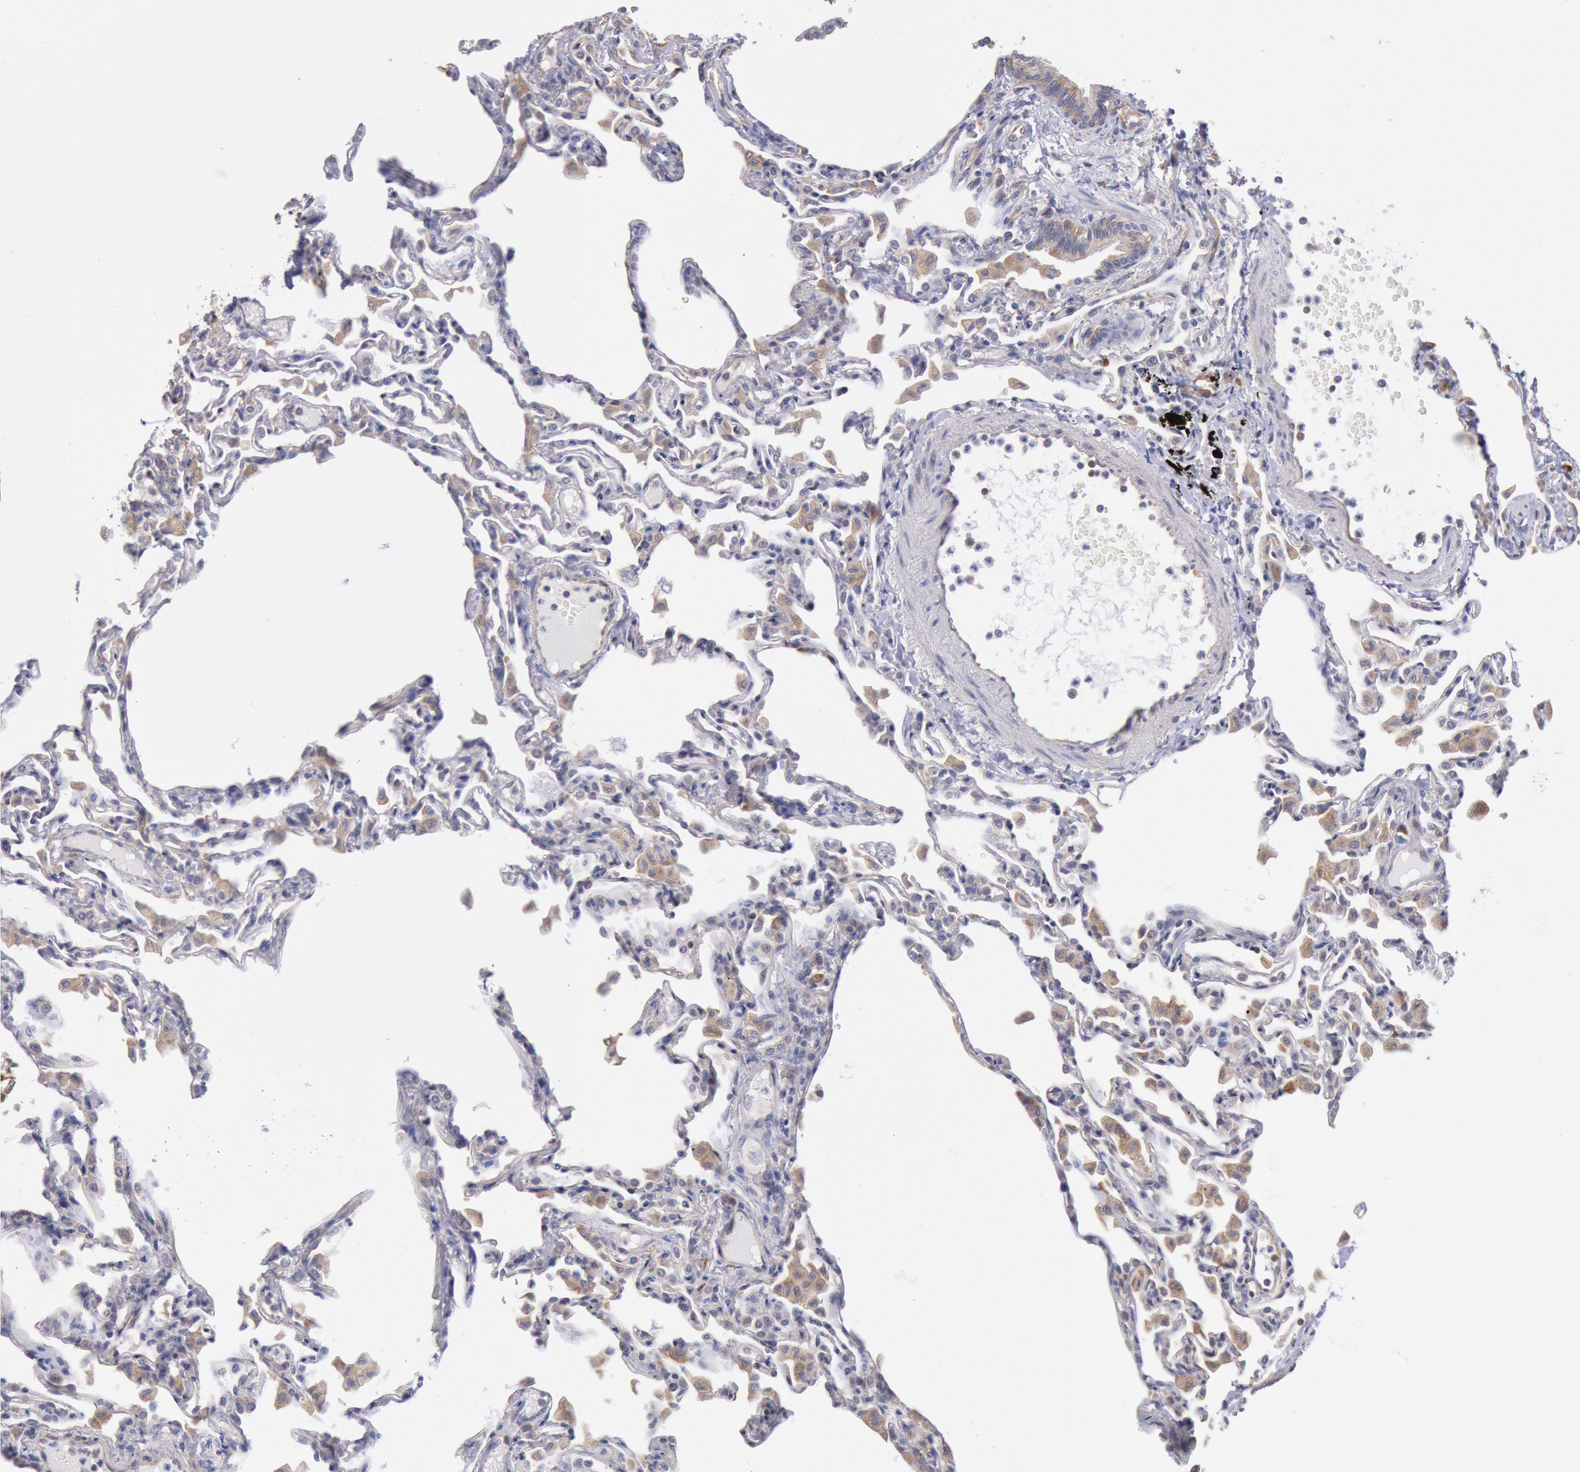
{"staining": {"intensity": "moderate", "quantity": ">75%", "location": "cytoplasmic/membranous"}, "tissue": "lung", "cell_type": "Alveolar cells", "image_type": "normal", "snomed": [{"axis": "morphology", "description": "Normal tissue, NOS"}, {"axis": "topography", "description": "Lung"}], "caption": "Alveolar cells display moderate cytoplasmic/membranous staining in about >75% of cells in benign lung. The staining was performed using DAB to visualize the protein expression in brown, while the nuclei were stained in blue with hematoxylin (Magnification: 20x).", "gene": "DRG1", "patient": {"sex": "female", "age": 49}}